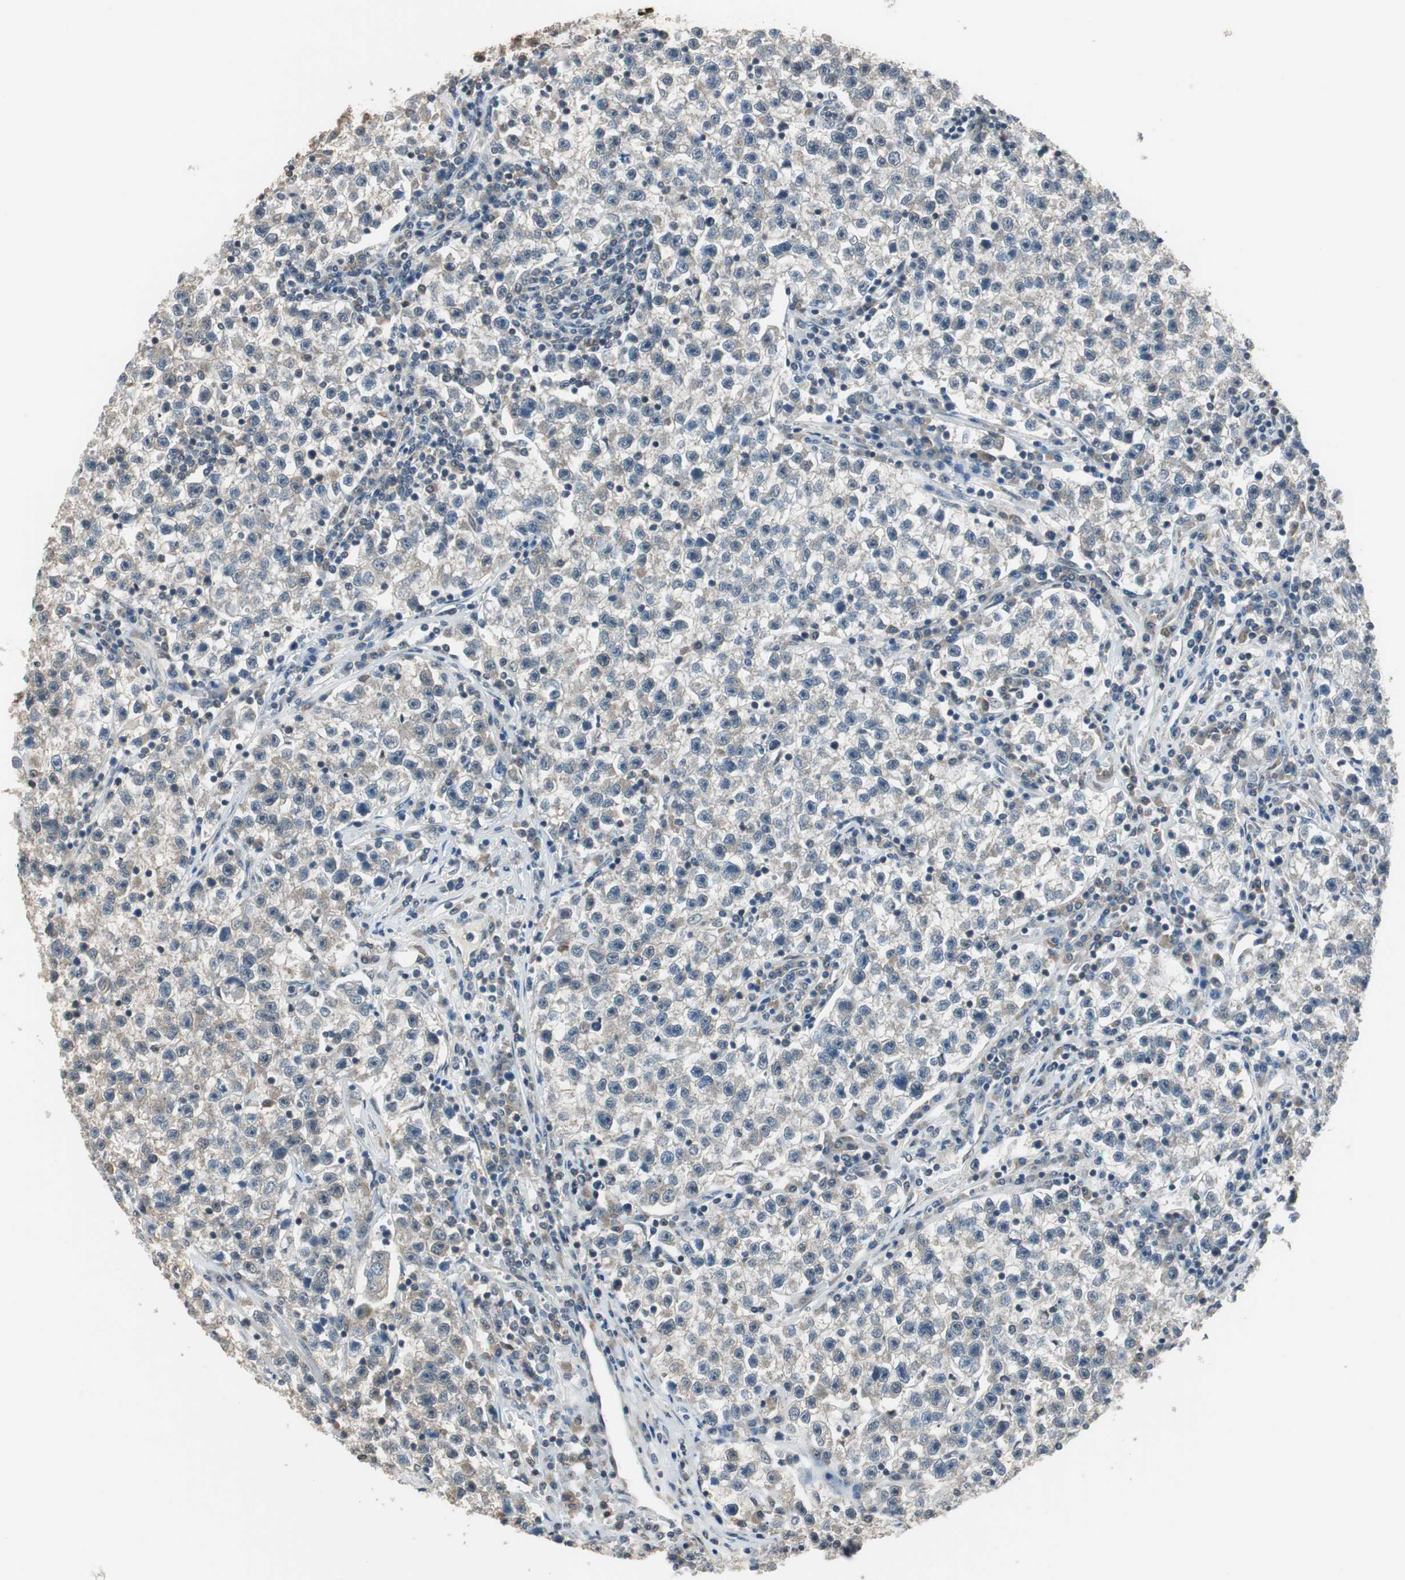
{"staining": {"intensity": "negative", "quantity": "none", "location": "none"}, "tissue": "testis cancer", "cell_type": "Tumor cells", "image_type": "cancer", "snomed": [{"axis": "morphology", "description": "Seminoma, NOS"}, {"axis": "topography", "description": "Testis"}], "caption": "This is a histopathology image of immunohistochemistry (IHC) staining of testis seminoma, which shows no positivity in tumor cells.", "gene": "MAFB", "patient": {"sex": "male", "age": 22}}